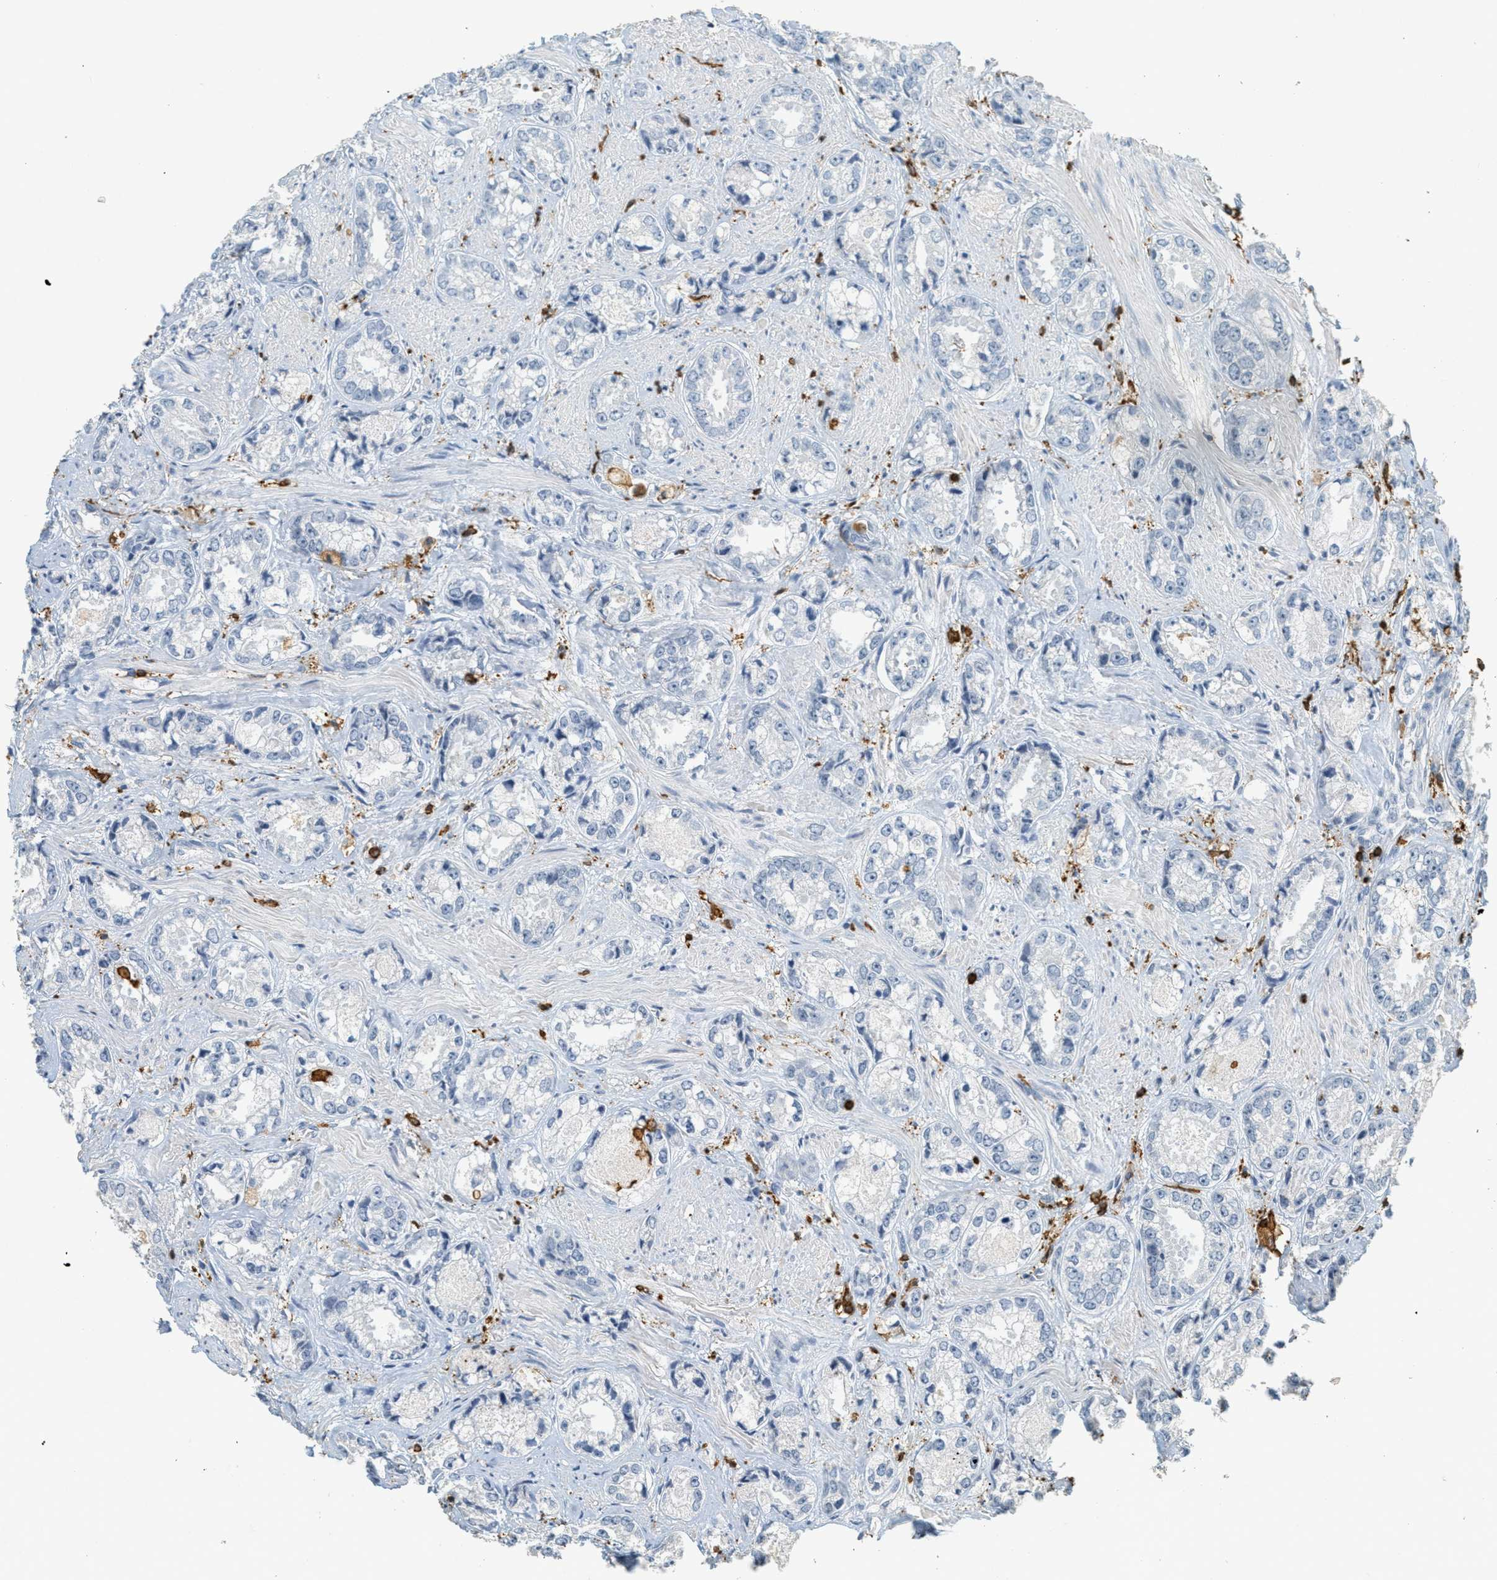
{"staining": {"intensity": "negative", "quantity": "none", "location": "none"}, "tissue": "prostate cancer", "cell_type": "Tumor cells", "image_type": "cancer", "snomed": [{"axis": "morphology", "description": "Adenocarcinoma, High grade"}, {"axis": "topography", "description": "Prostate"}], "caption": "Human prostate high-grade adenocarcinoma stained for a protein using immunohistochemistry (IHC) displays no staining in tumor cells.", "gene": "LSP1", "patient": {"sex": "male", "age": 61}}